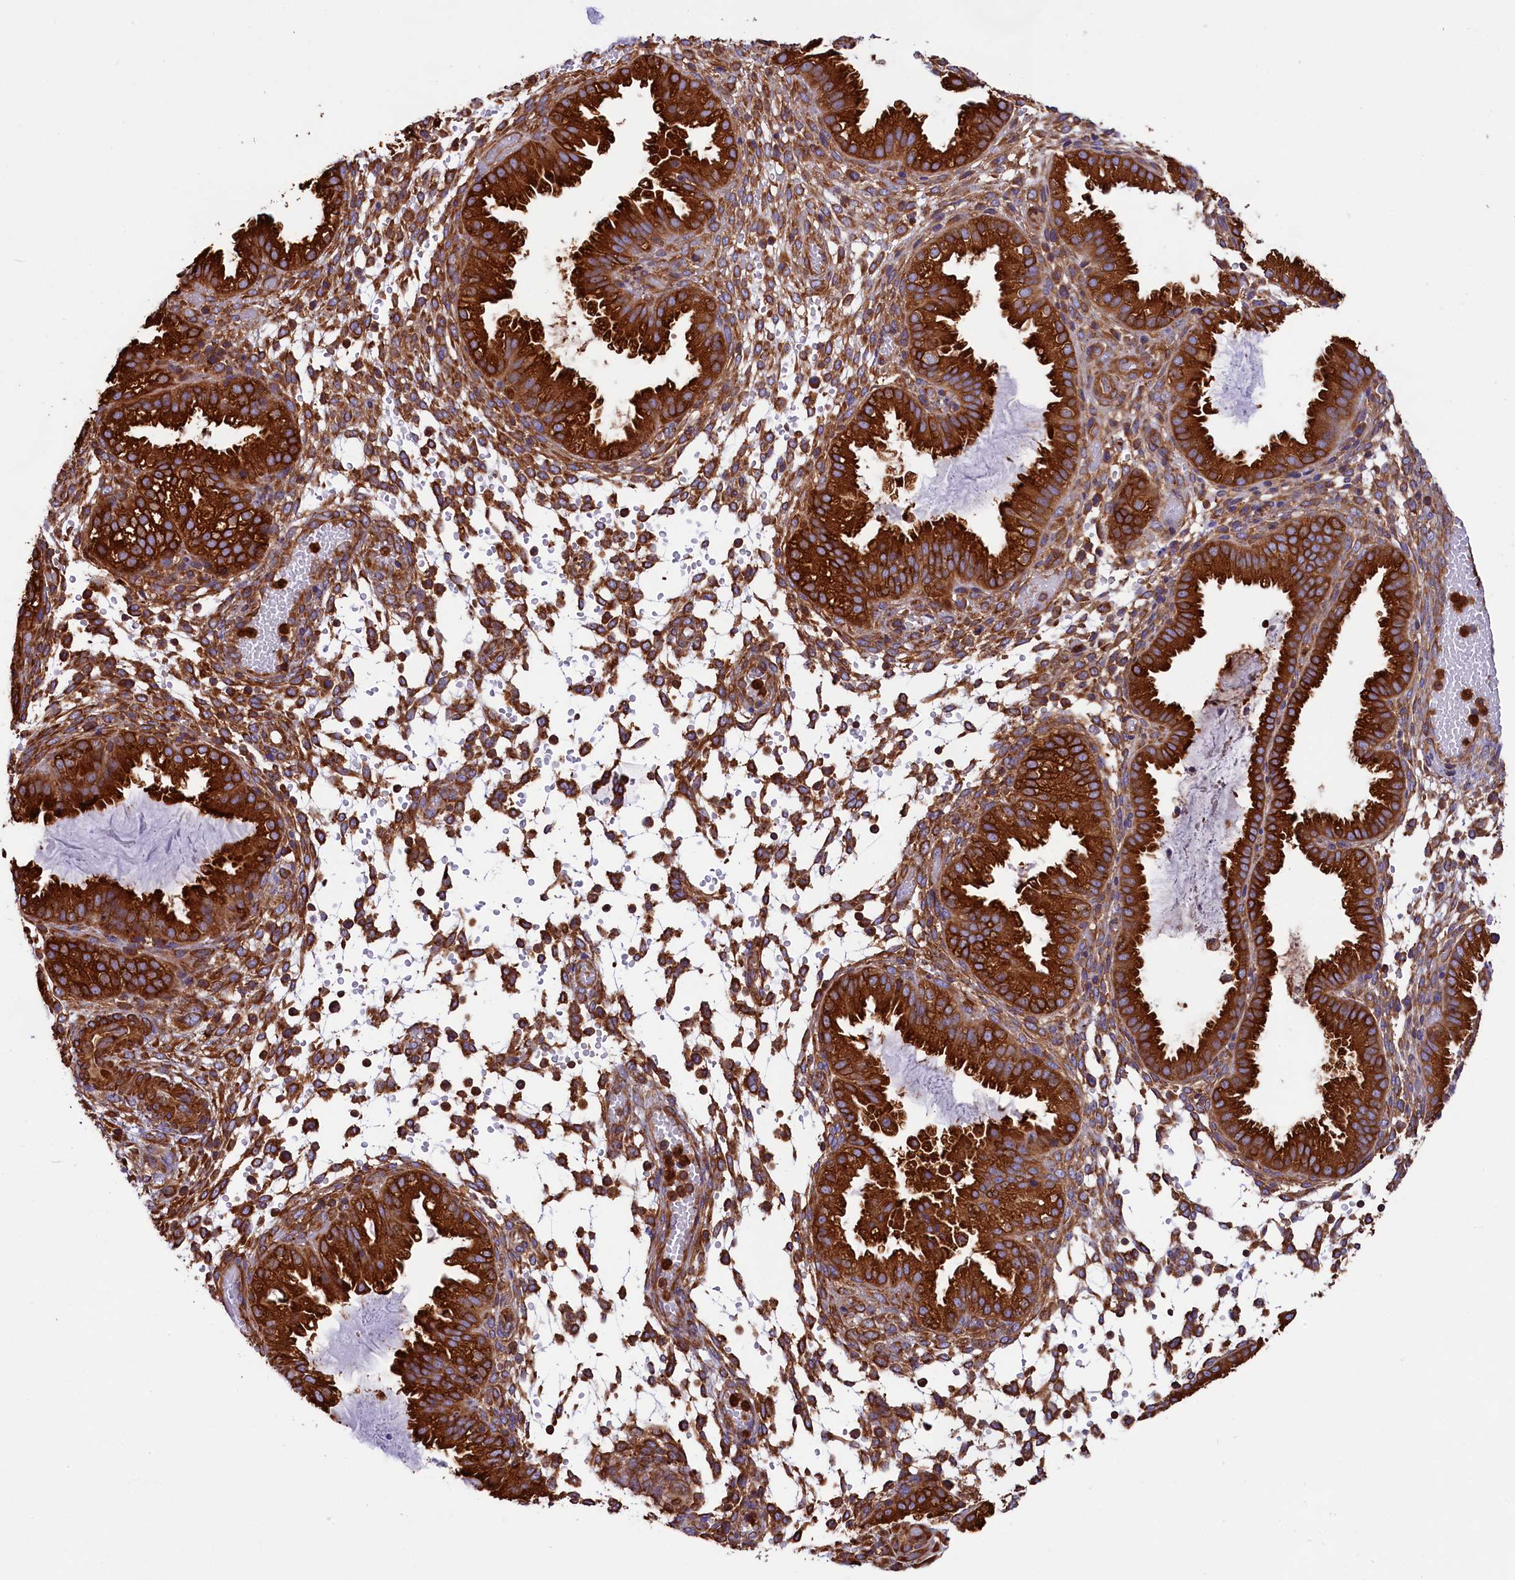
{"staining": {"intensity": "strong", "quantity": "25%-75%", "location": "cytoplasmic/membranous"}, "tissue": "endometrium", "cell_type": "Cells in endometrial stroma", "image_type": "normal", "snomed": [{"axis": "morphology", "description": "Normal tissue, NOS"}, {"axis": "topography", "description": "Endometrium"}], "caption": "Endometrium stained with DAB immunohistochemistry (IHC) exhibits high levels of strong cytoplasmic/membranous expression in approximately 25%-75% of cells in endometrial stroma. (Stains: DAB in brown, nuclei in blue, Microscopy: brightfield microscopy at high magnification).", "gene": "GYS1", "patient": {"sex": "female", "age": 33}}